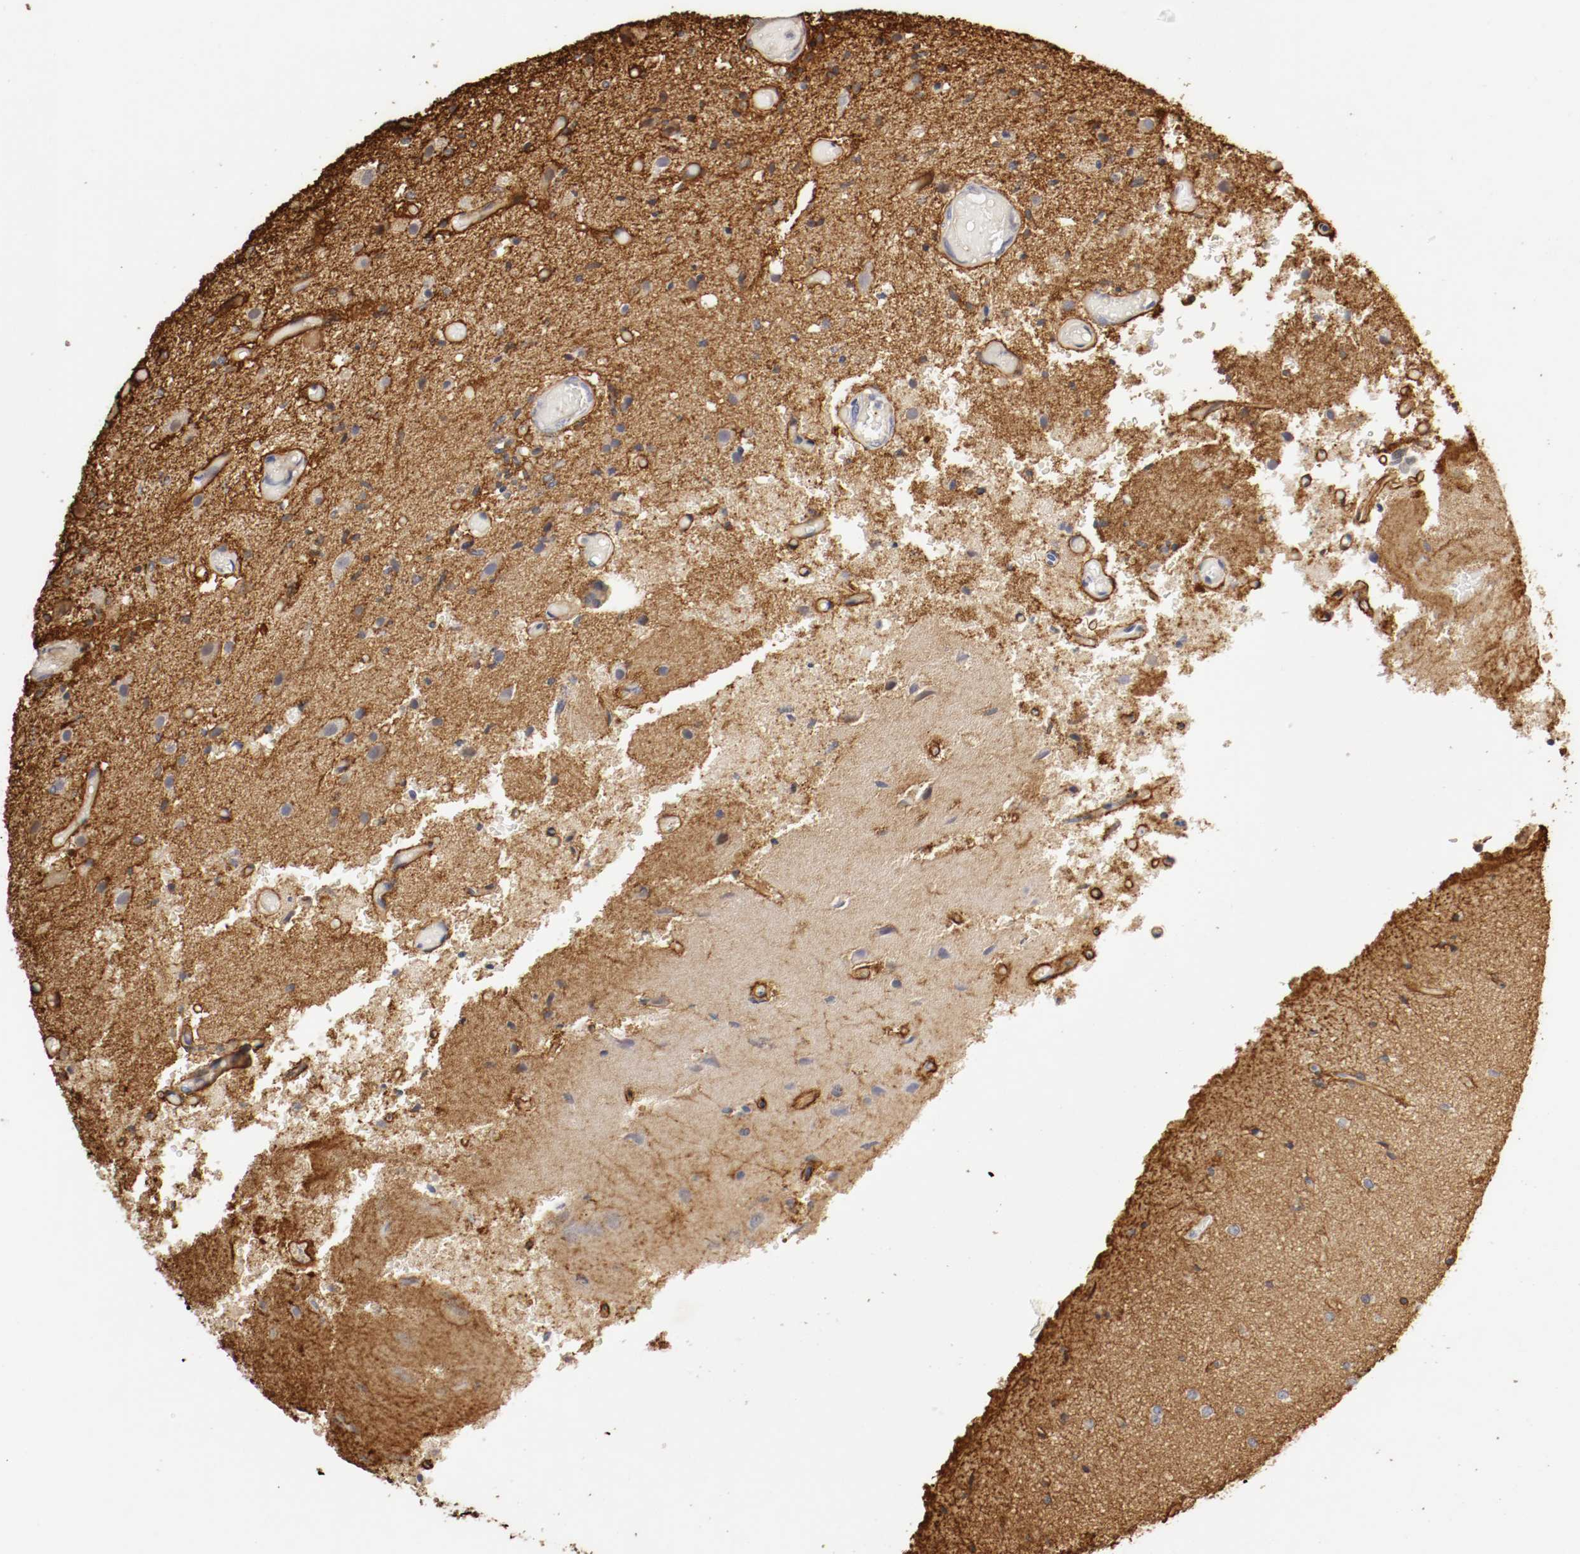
{"staining": {"intensity": "weak", "quantity": "25%-75%", "location": "cytoplasmic/membranous"}, "tissue": "glioma", "cell_type": "Tumor cells", "image_type": "cancer", "snomed": [{"axis": "morphology", "description": "Normal tissue, NOS"}, {"axis": "morphology", "description": "Glioma, malignant, High grade"}, {"axis": "topography", "description": "Cerebral cortex"}], "caption": "Malignant high-grade glioma tissue shows weak cytoplasmic/membranous positivity in about 25%-75% of tumor cells", "gene": "TNFRSF1B", "patient": {"sex": "male", "age": 77}}